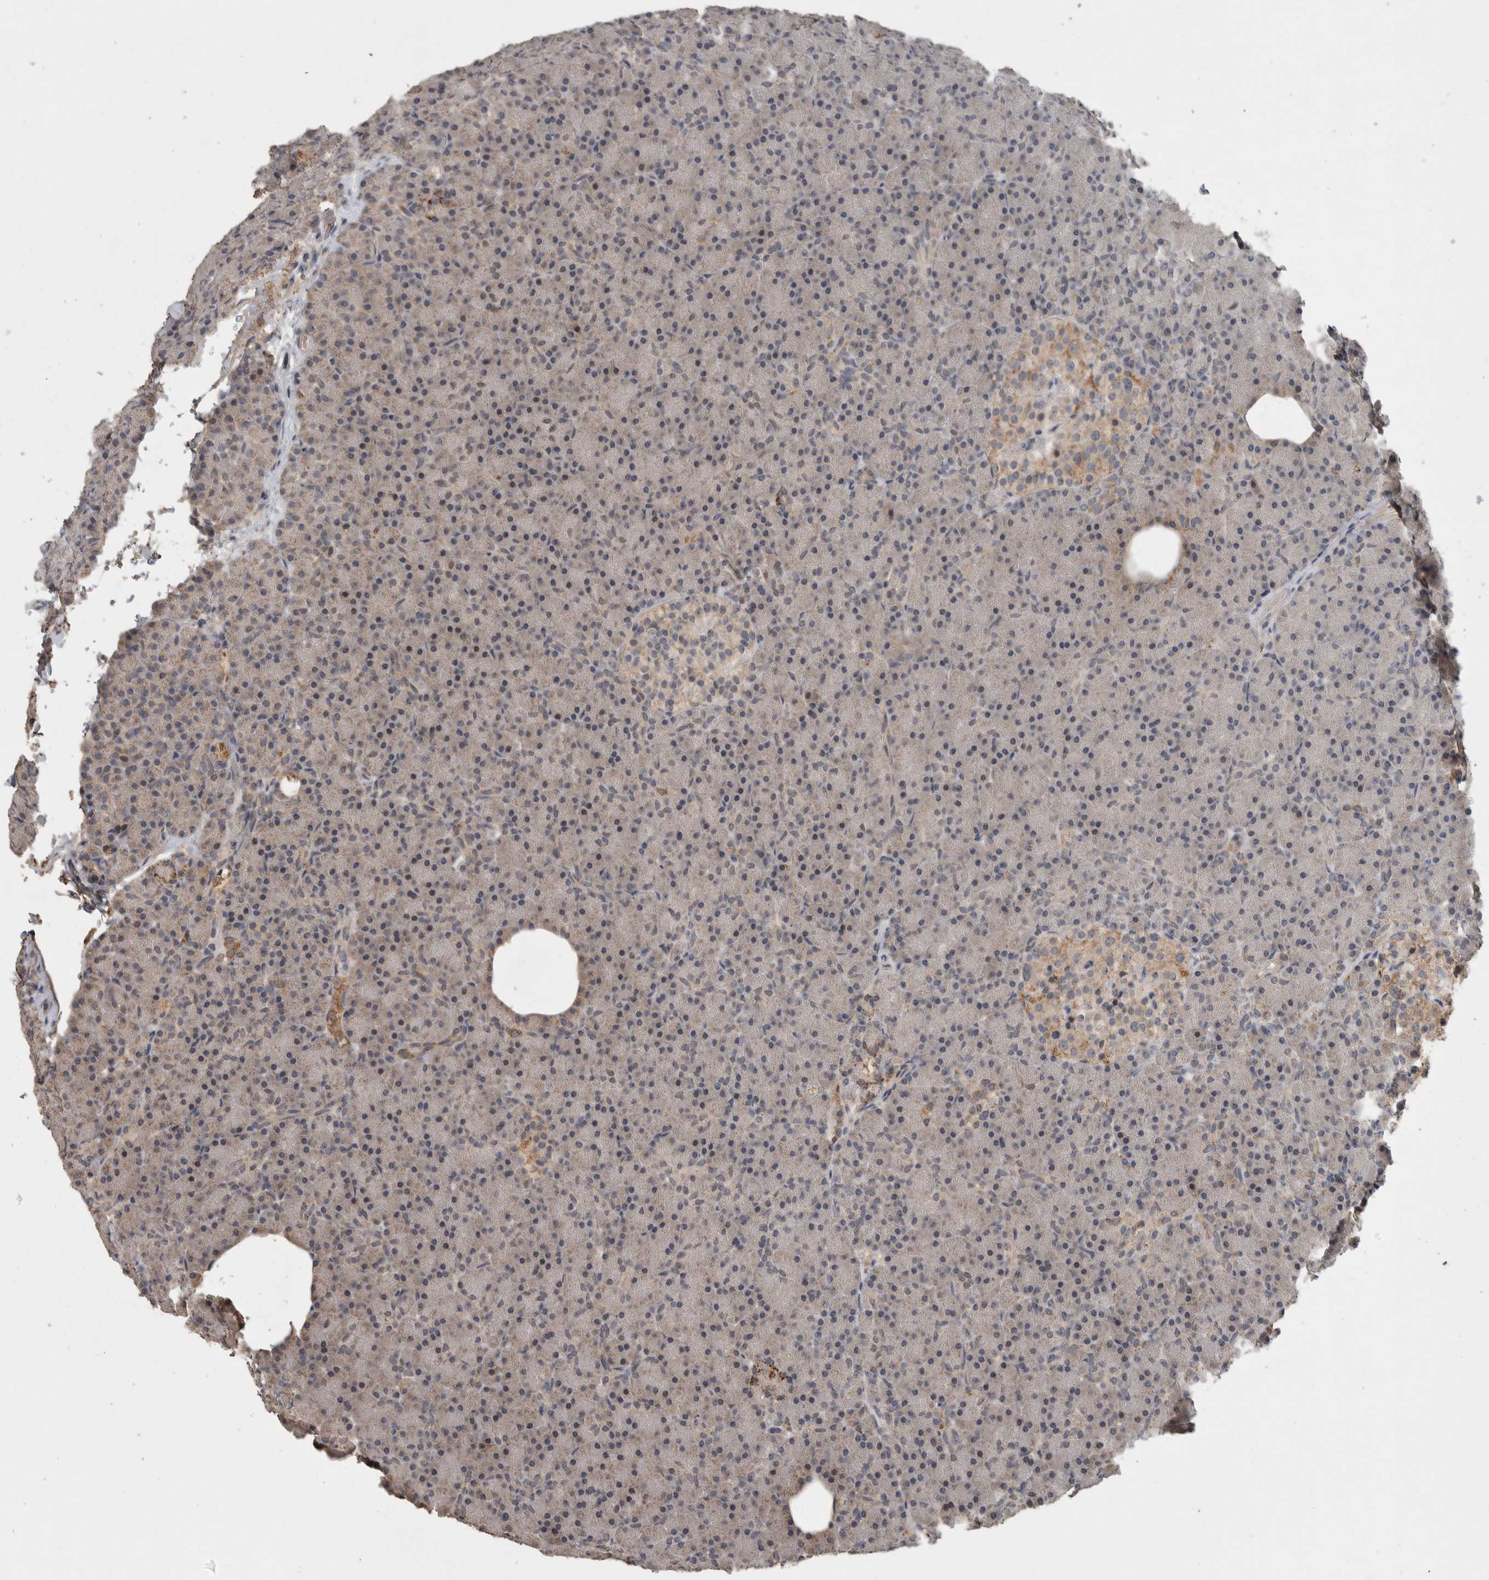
{"staining": {"intensity": "moderate", "quantity": "25%-75%", "location": "cytoplasmic/membranous"}, "tissue": "pancreas", "cell_type": "Exocrine glandular cells", "image_type": "normal", "snomed": [{"axis": "morphology", "description": "Normal tissue, NOS"}, {"axis": "topography", "description": "Pancreas"}], "caption": "IHC histopathology image of normal pancreas: pancreas stained using IHC reveals medium levels of moderate protein expression localized specifically in the cytoplasmic/membranous of exocrine glandular cells, appearing as a cytoplasmic/membranous brown color.", "gene": "CHRM3", "patient": {"sex": "female", "age": 43}}